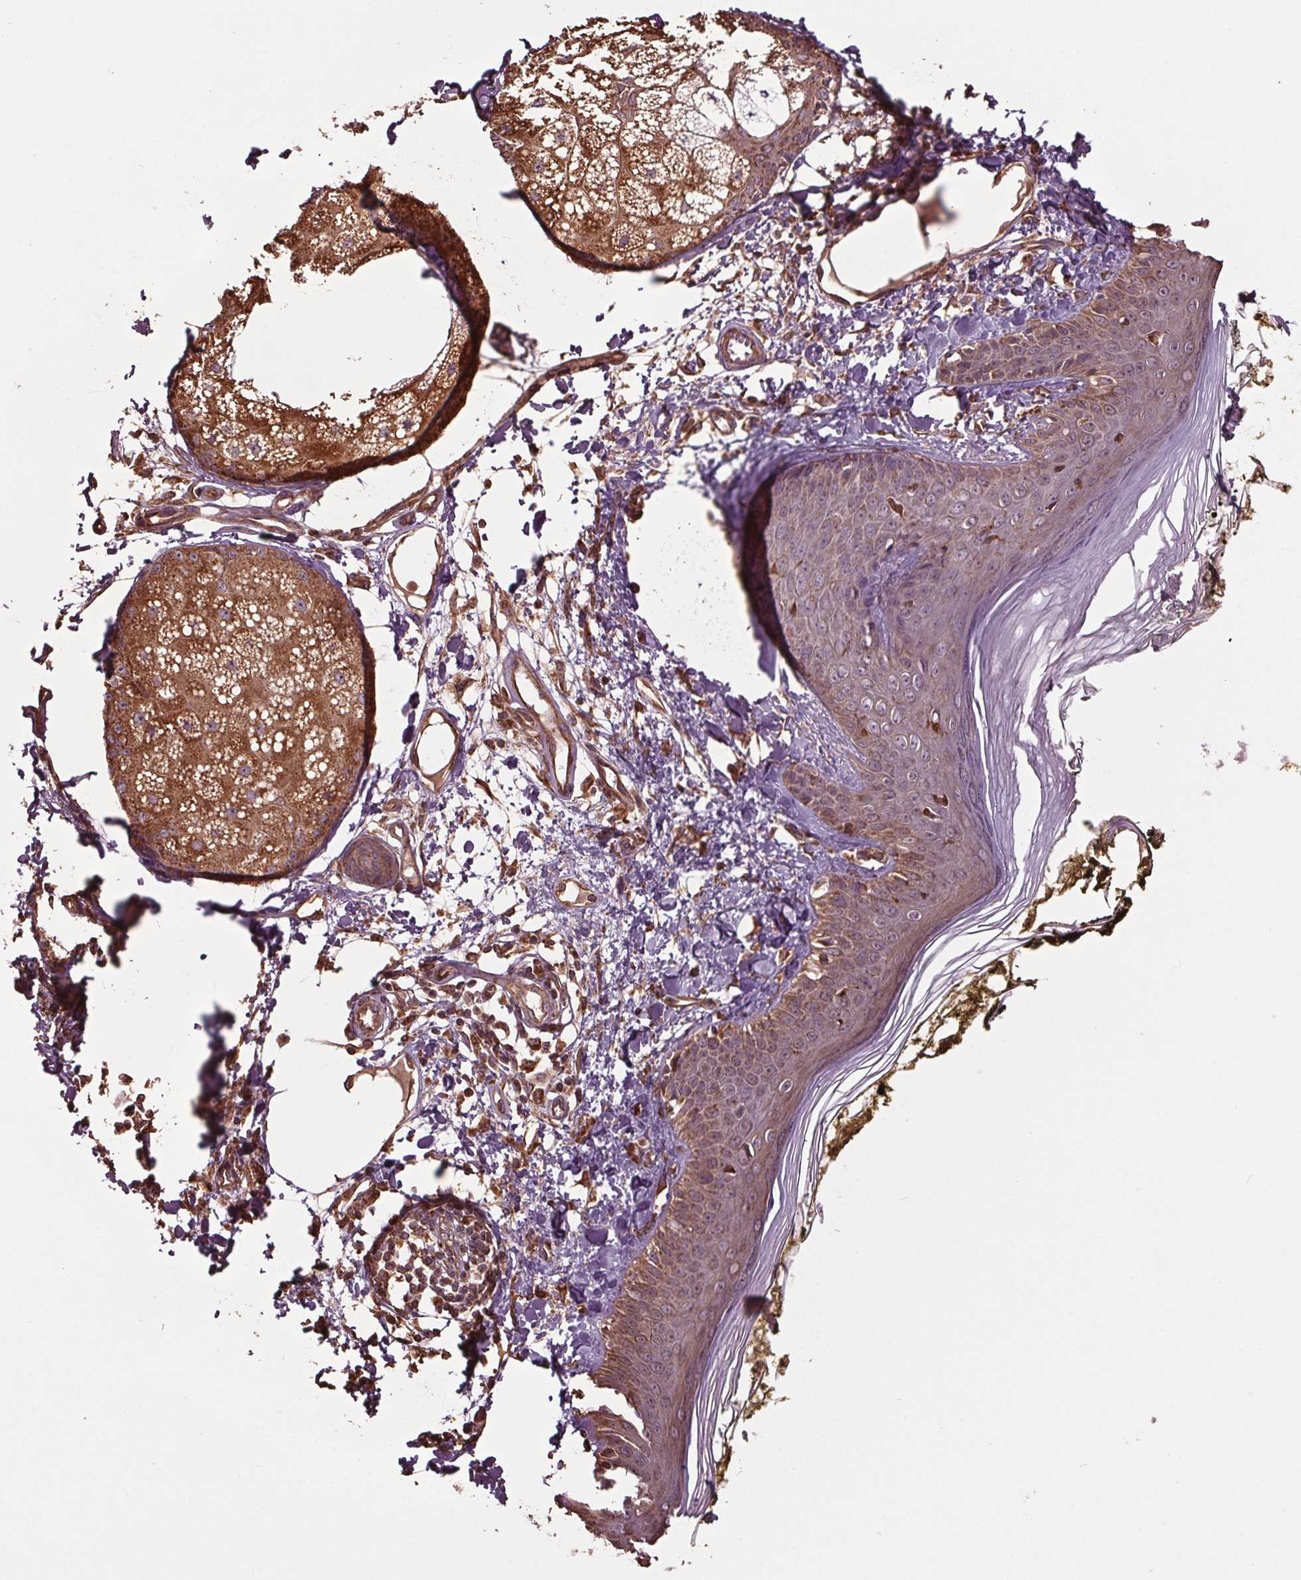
{"staining": {"intensity": "moderate", "quantity": ">75%", "location": "cytoplasmic/membranous"}, "tissue": "skin", "cell_type": "Fibroblasts", "image_type": "normal", "snomed": [{"axis": "morphology", "description": "Normal tissue, NOS"}, {"axis": "topography", "description": "Skin"}], "caption": "Immunohistochemistry photomicrograph of benign skin: human skin stained using immunohistochemistry (IHC) reveals medium levels of moderate protein expression localized specifically in the cytoplasmic/membranous of fibroblasts, appearing as a cytoplasmic/membranous brown color.", "gene": "RNPEP", "patient": {"sex": "male", "age": 76}}